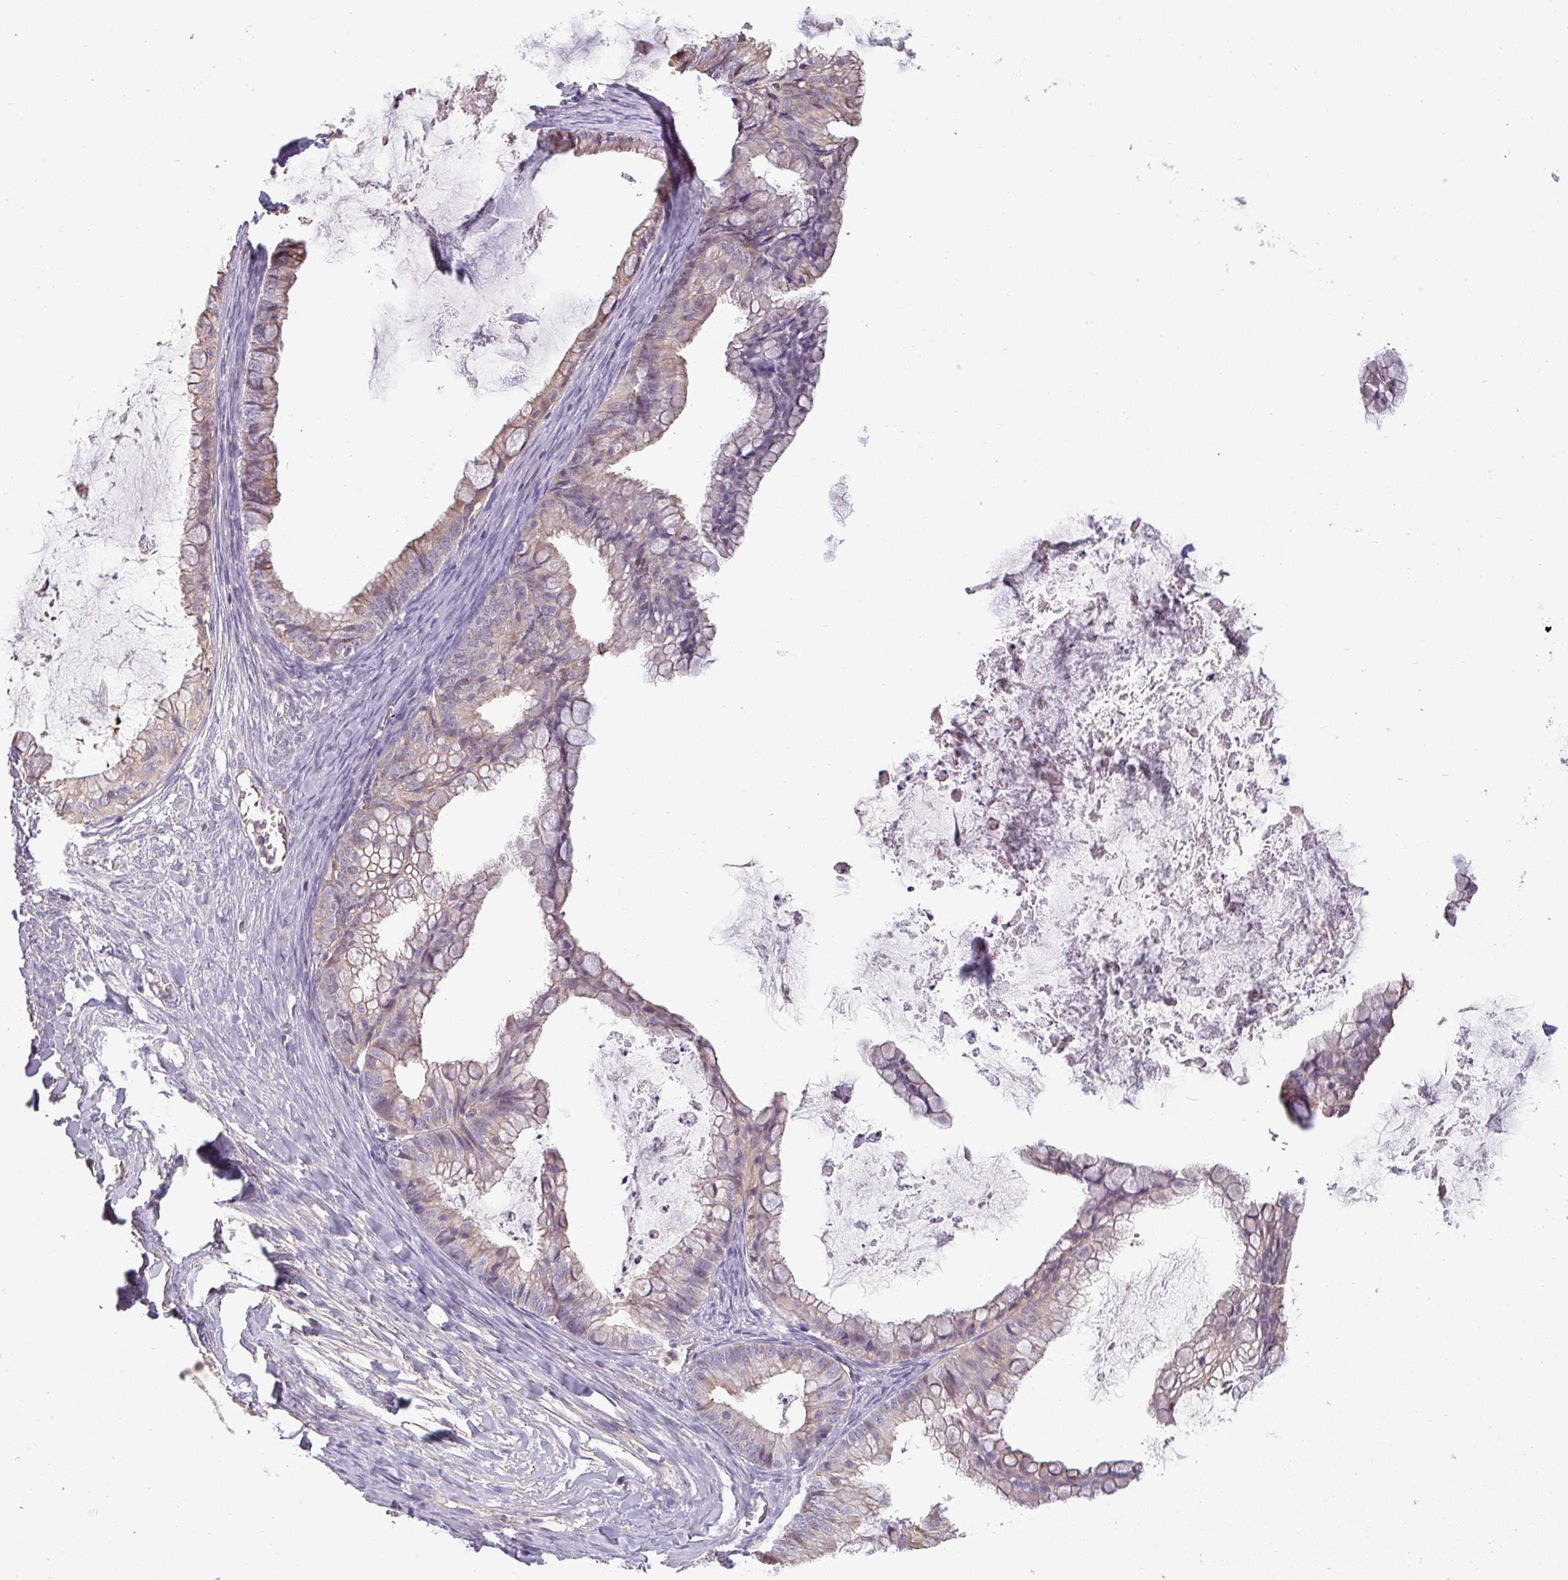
{"staining": {"intensity": "weak", "quantity": ">75%", "location": "cytoplasmic/membranous"}, "tissue": "ovarian cancer", "cell_type": "Tumor cells", "image_type": "cancer", "snomed": [{"axis": "morphology", "description": "Cystadenocarcinoma, mucinous, NOS"}, {"axis": "topography", "description": "Ovary"}], "caption": "Protein expression by immunohistochemistry exhibits weak cytoplasmic/membranous staining in approximately >75% of tumor cells in mucinous cystadenocarcinoma (ovarian). Using DAB (brown) and hematoxylin (blue) stains, captured at high magnification using brightfield microscopy.", "gene": "ZNF835", "patient": {"sex": "female", "age": 35}}